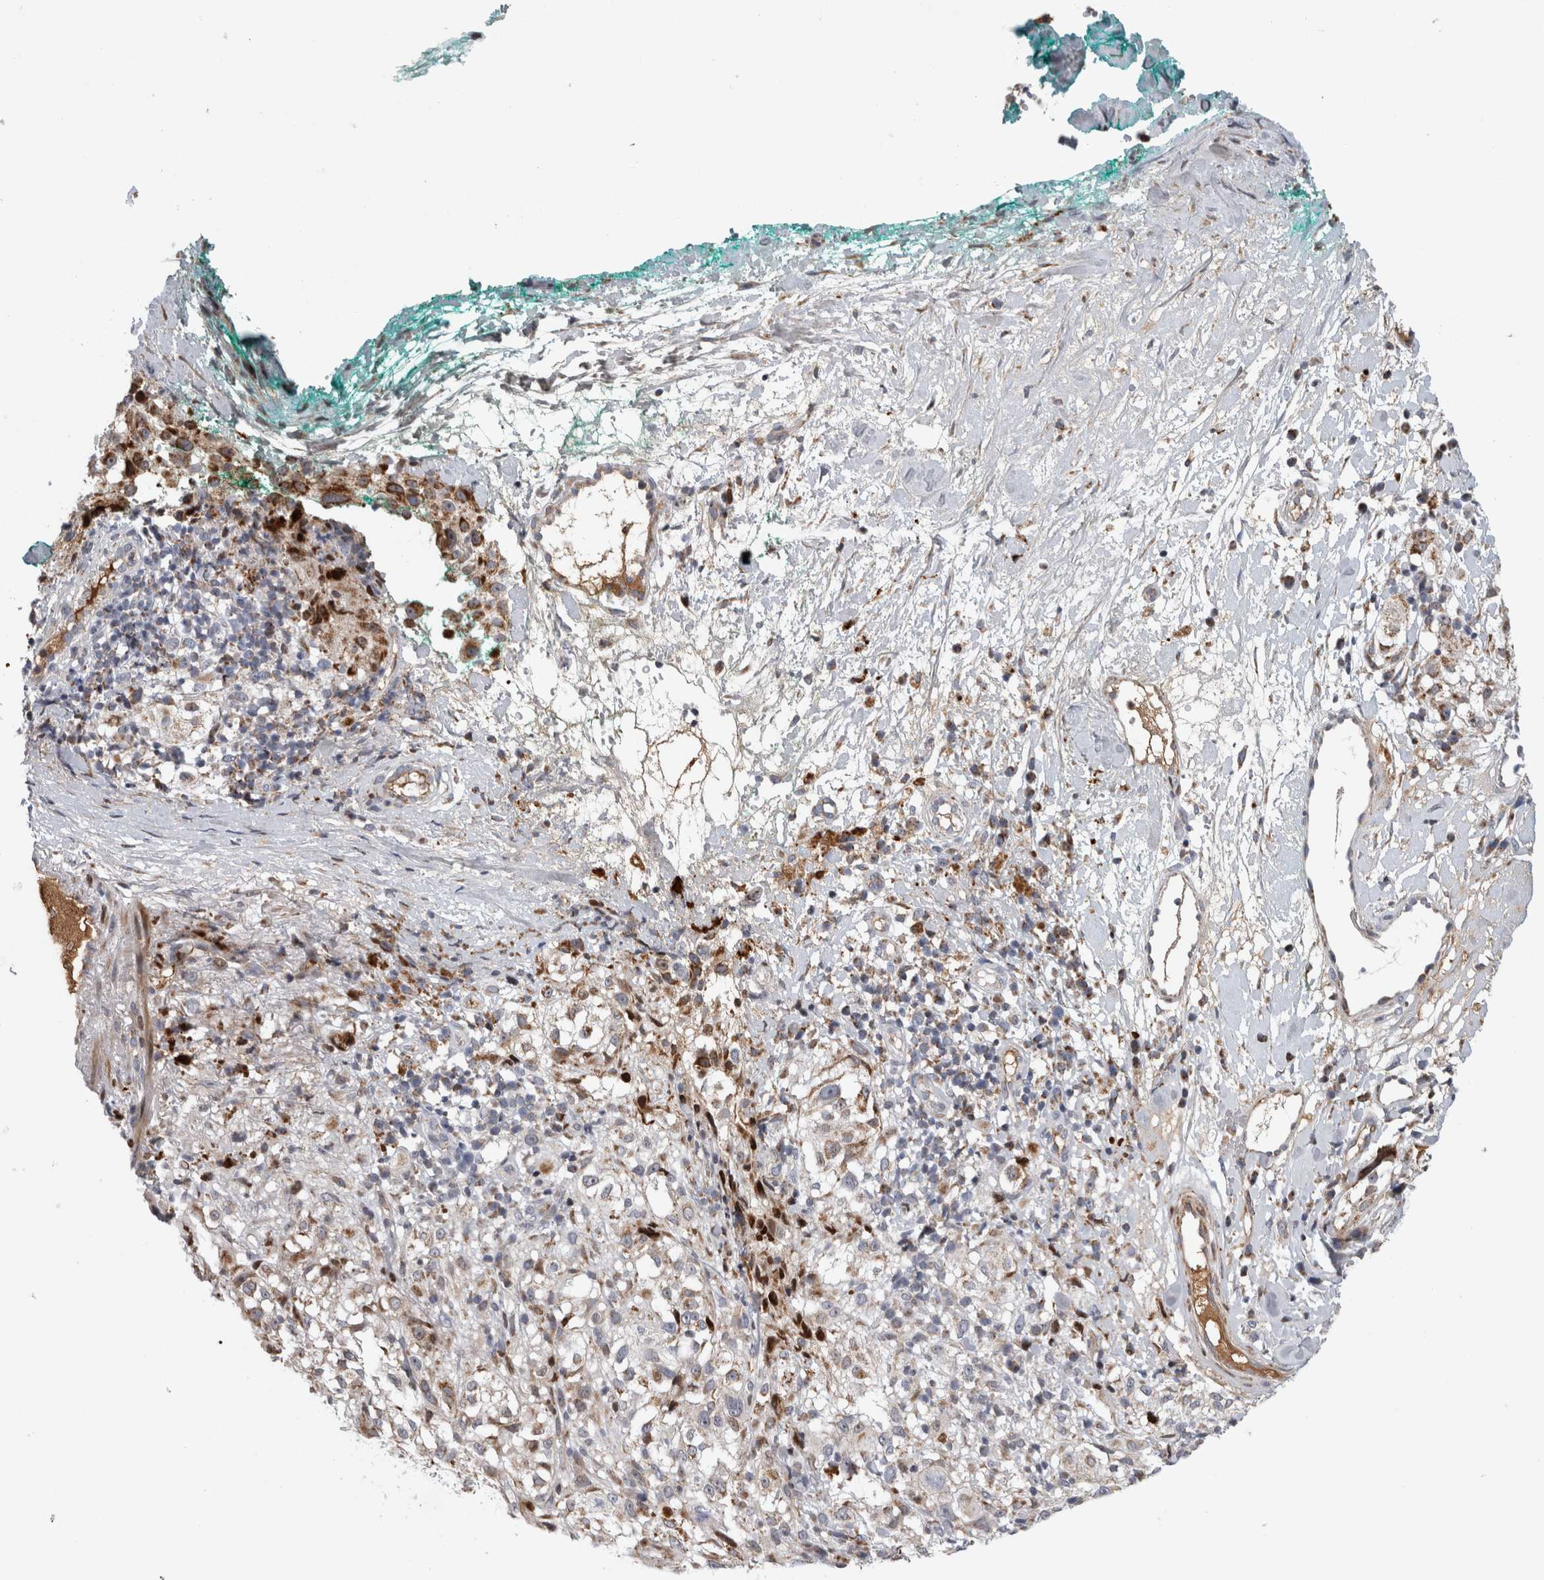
{"staining": {"intensity": "weak", "quantity": "<25%", "location": "cytoplasmic/membranous,nuclear"}, "tissue": "melanoma", "cell_type": "Tumor cells", "image_type": "cancer", "snomed": [{"axis": "morphology", "description": "Necrosis, NOS"}, {"axis": "morphology", "description": "Malignant melanoma, NOS"}, {"axis": "topography", "description": "Skin"}], "caption": "Protein analysis of malignant melanoma displays no significant staining in tumor cells. Nuclei are stained in blue.", "gene": "RBM48", "patient": {"sex": "female", "age": 87}}